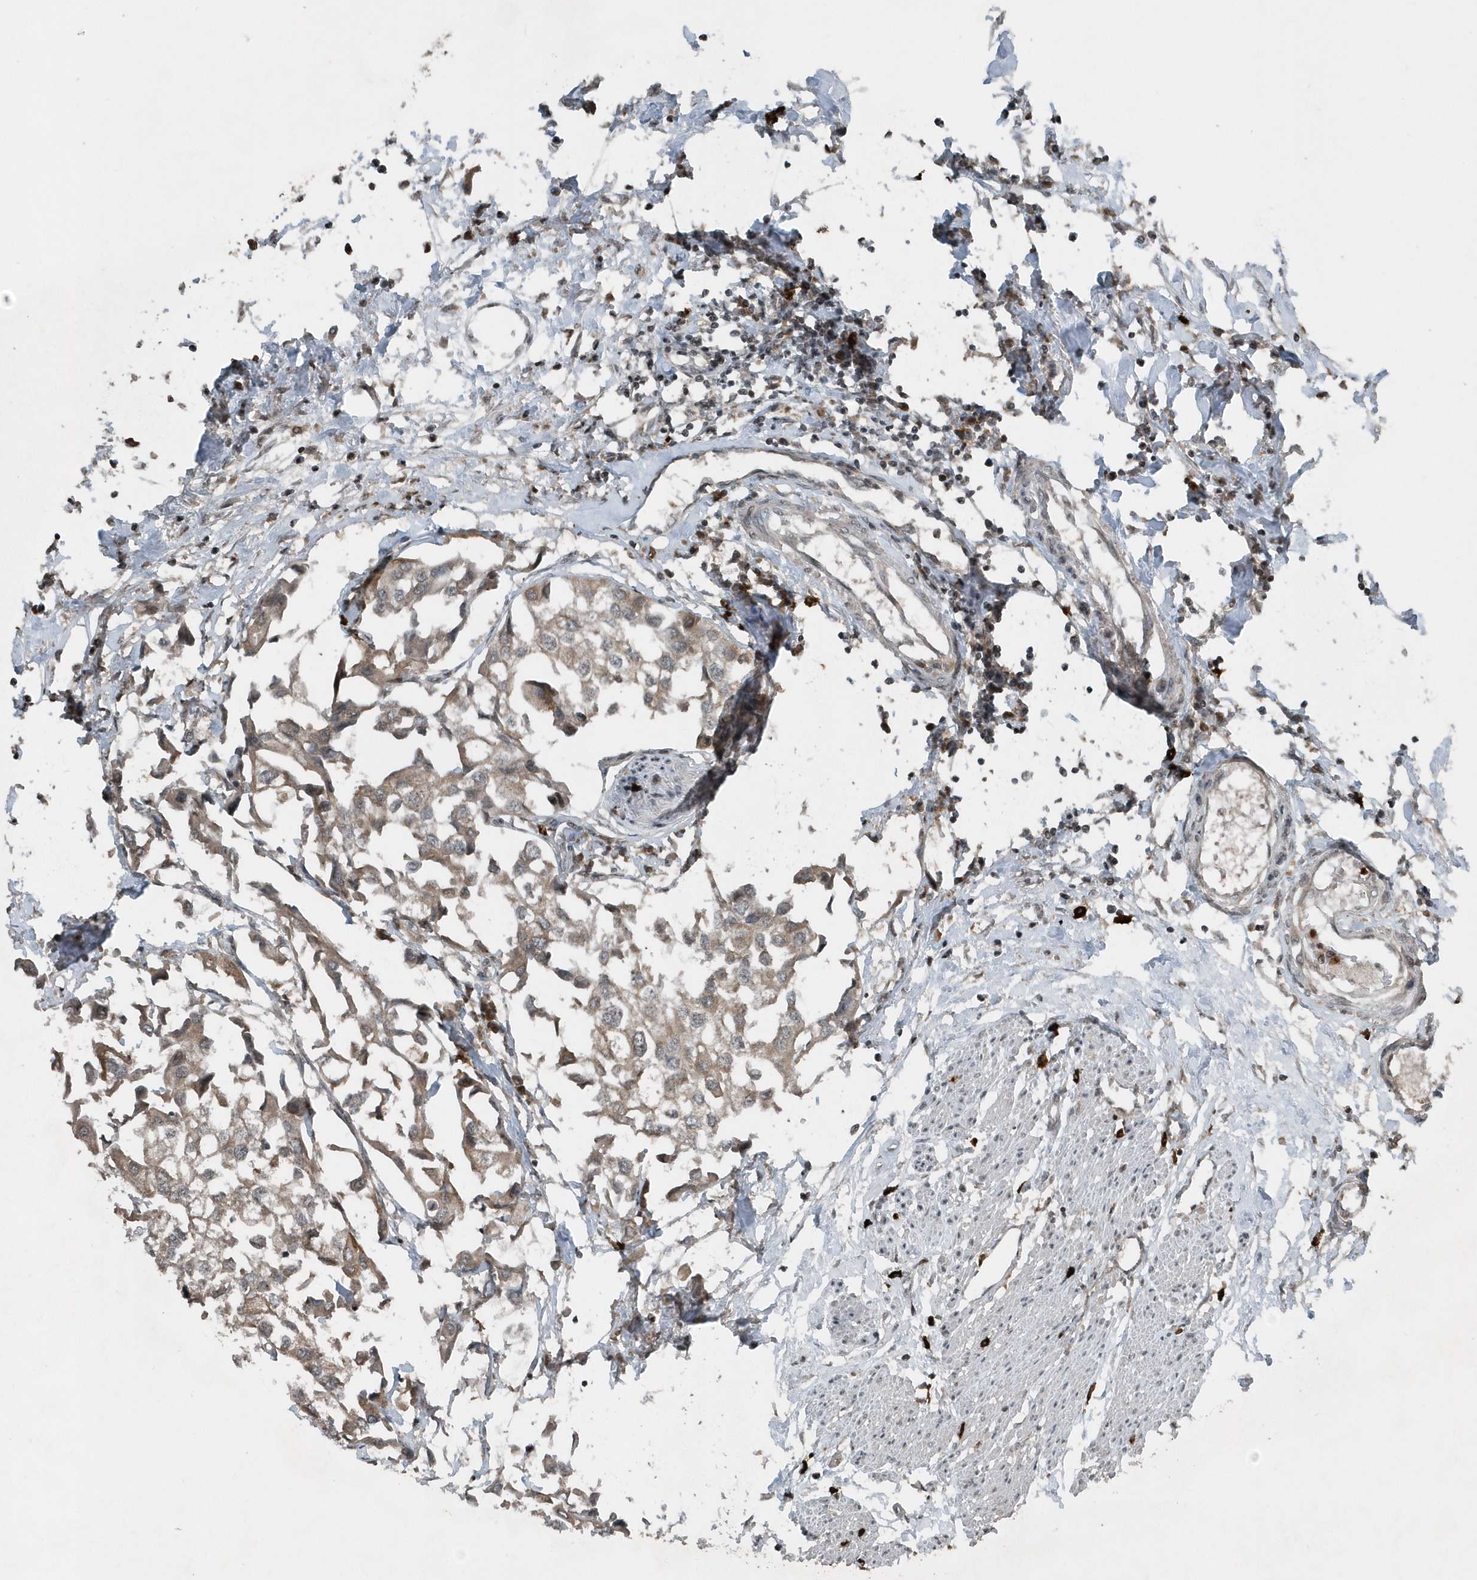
{"staining": {"intensity": "weak", "quantity": ">75%", "location": "cytoplasmic/membranous"}, "tissue": "urothelial cancer", "cell_type": "Tumor cells", "image_type": "cancer", "snomed": [{"axis": "morphology", "description": "Urothelial carcinoma, High grade"}, {"axis": "topography", "description": "Urinary bladder"}], "caption": "Protein staining by immunohistochemistry (IHC) reveals weak cytoplasmic/membranous expression in approximately >75% of tumor cells in urothelial cancer. Nuclei are stained in blue.", "gene": "EIF2B1", "patient": {"sex": "male", "age": 64}}